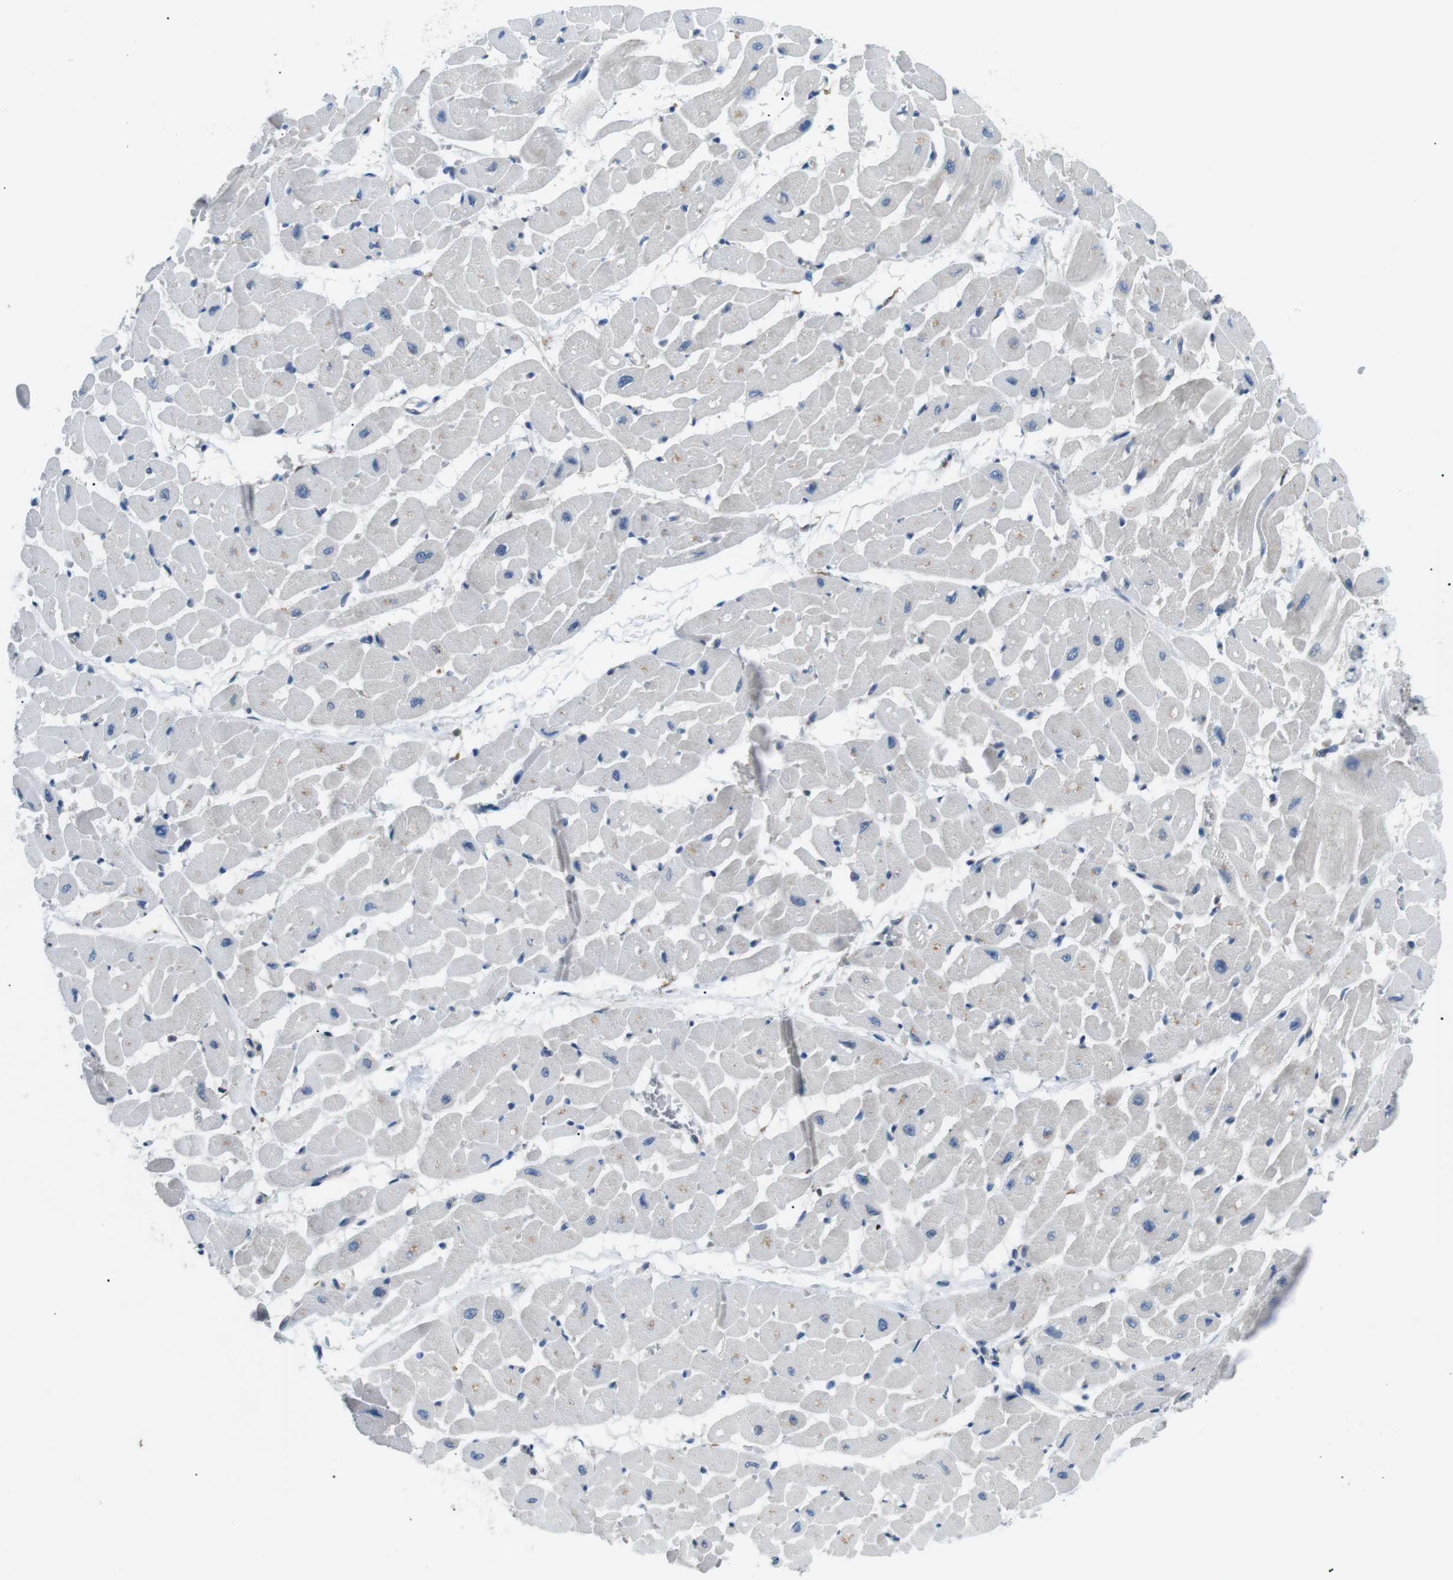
{"staining": {"intensity": "weak", "quantity": "<25%", "location": "cytoplasmic/membranous"}, "tissue": "heart muscle", "cell_type": "Cardiomyocytes", "image_type": "normal", "snomed": [{"axis": "morphology", "description": "Normal tissue, NOS"}, {"axis": "topography", "description": "Heart"}], "caption": "DAB (3,3'-diaminobenzidine) immunohistochemical staining of normal heart muscle demonstrates no significant expression in cardiomyocytes.", "gene": "RAB9A", "patient": {"sex": "male", "age": 45}}